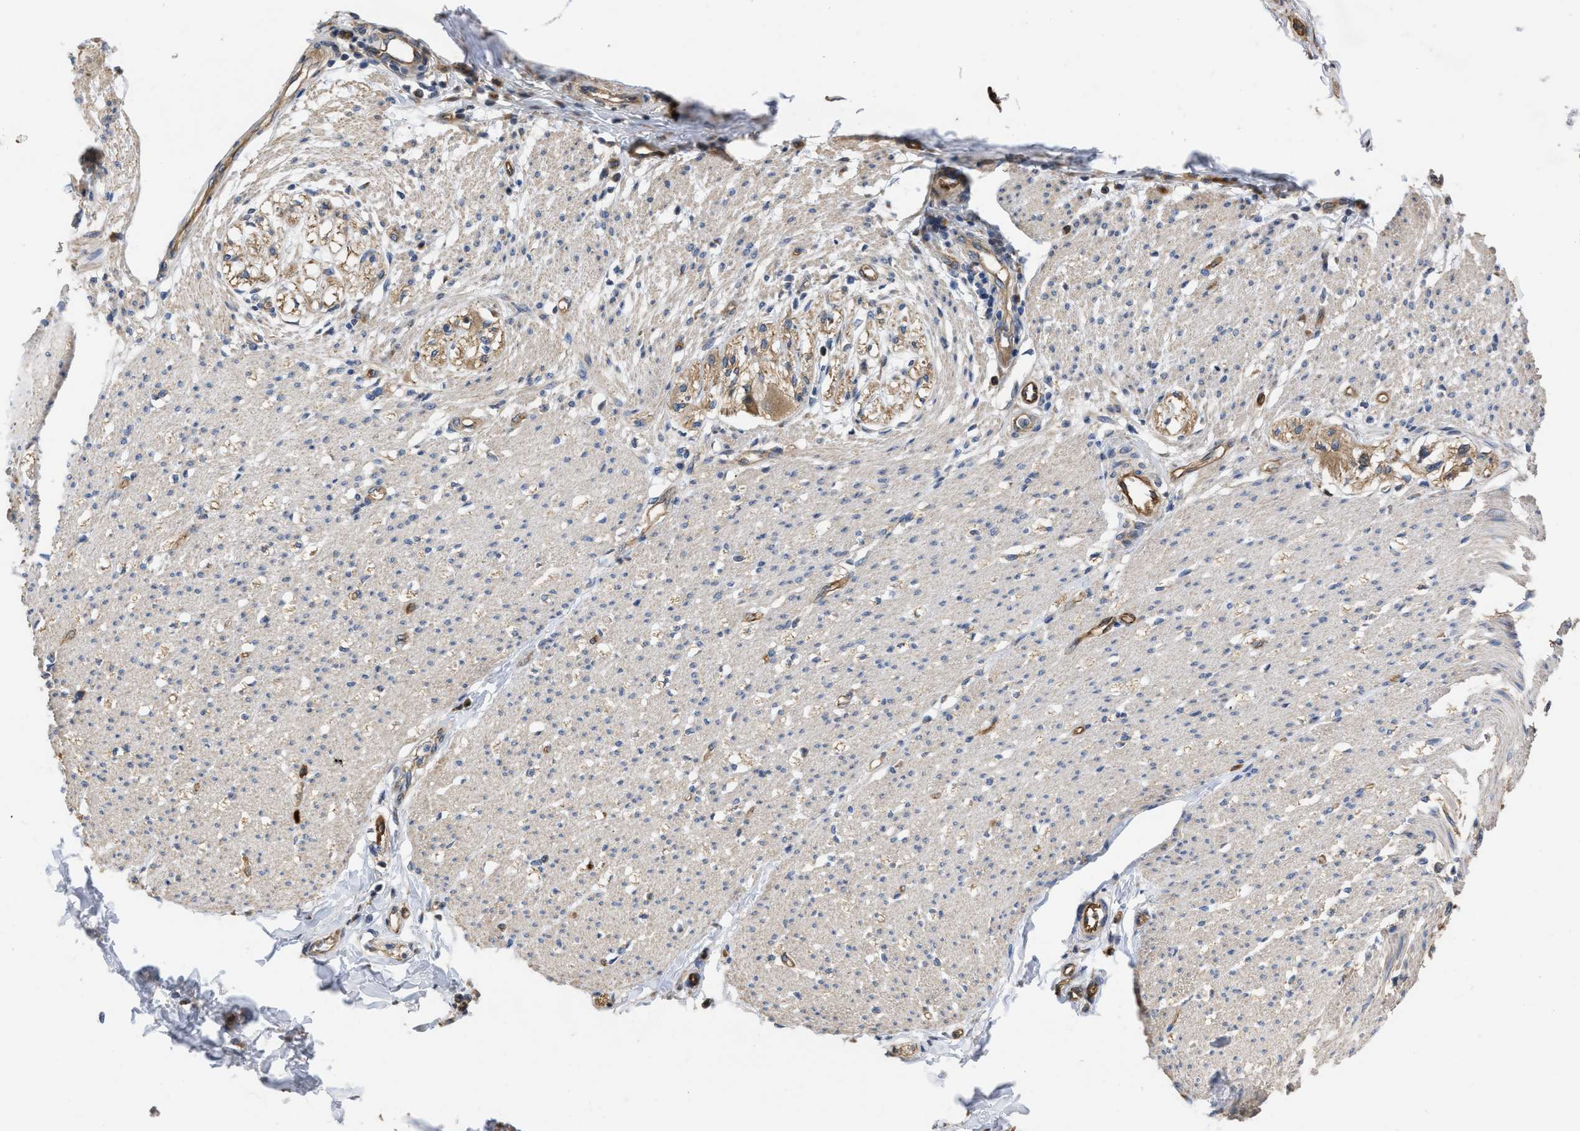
{"staining": {"intensity": "weak", "quantity": ">75%", "location": "cytoplasmic/membranous"}, "tissue": "smooth muscle", "cell_type": "Smooth muscle cells", "image_type": "normal", "snomed": [{"axis": "morphology", "description": "Normal tissue, NOS"}, {"axis": "morphology", "description": "Adenocarcinoma, NOS"}, {"axis": "topography", "description": "Colon"}, {"axis": "topography", "description": "Peripheral nerve tissue"}], "caption": "The micrograph reveals staining of benign smooth muscle, revealing weak cytoplasmic/membranous protein staining (brown color) within smooth muscle cells. (Brightfield microscopy of DAB IHC at high magnification).", "gene": "SLC4A11", "patient": {"sex": "male", "age": 14}}